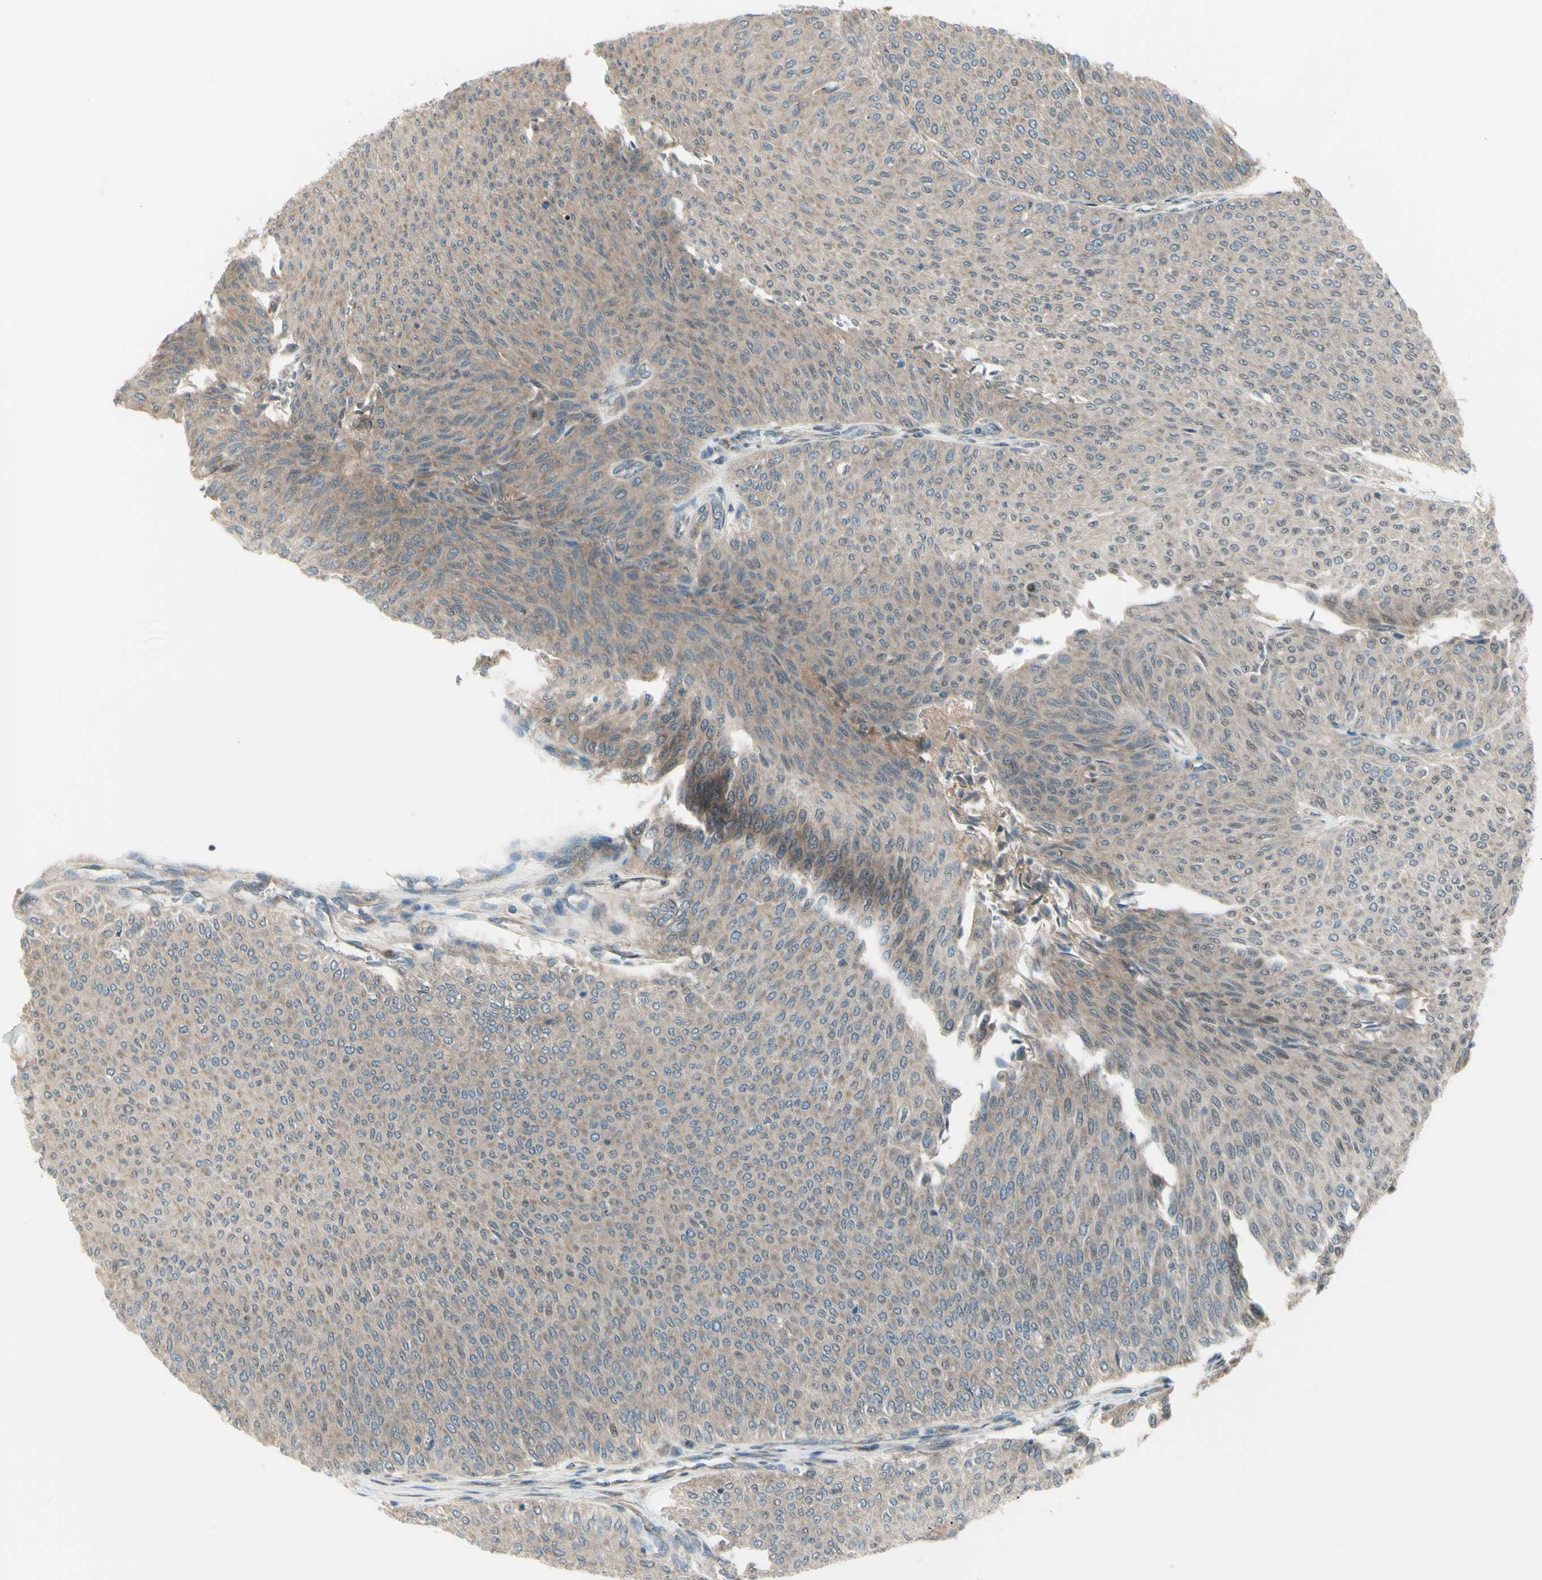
{"staining": {"intensity": "weak", "quantity": ">75%", "location": "cytoplasmic/membranous"}, "tissue": "urothelial cancer", "cell_type": "Tumor cells", "image_type": "cancer", "snomed": [{"axis": "morphology", "description": "Urothelial carcinoma, Low grade"}, {"axis": "topography", "description": "Urinary bladder"}], "caption": "Low-grade urothelial carcinoma stained for a protein reveals weak cytoplasmic/membranous positivity in tumor cells.", "gene": "NAXD", "patient": {"sex": "male", "age": 78}}